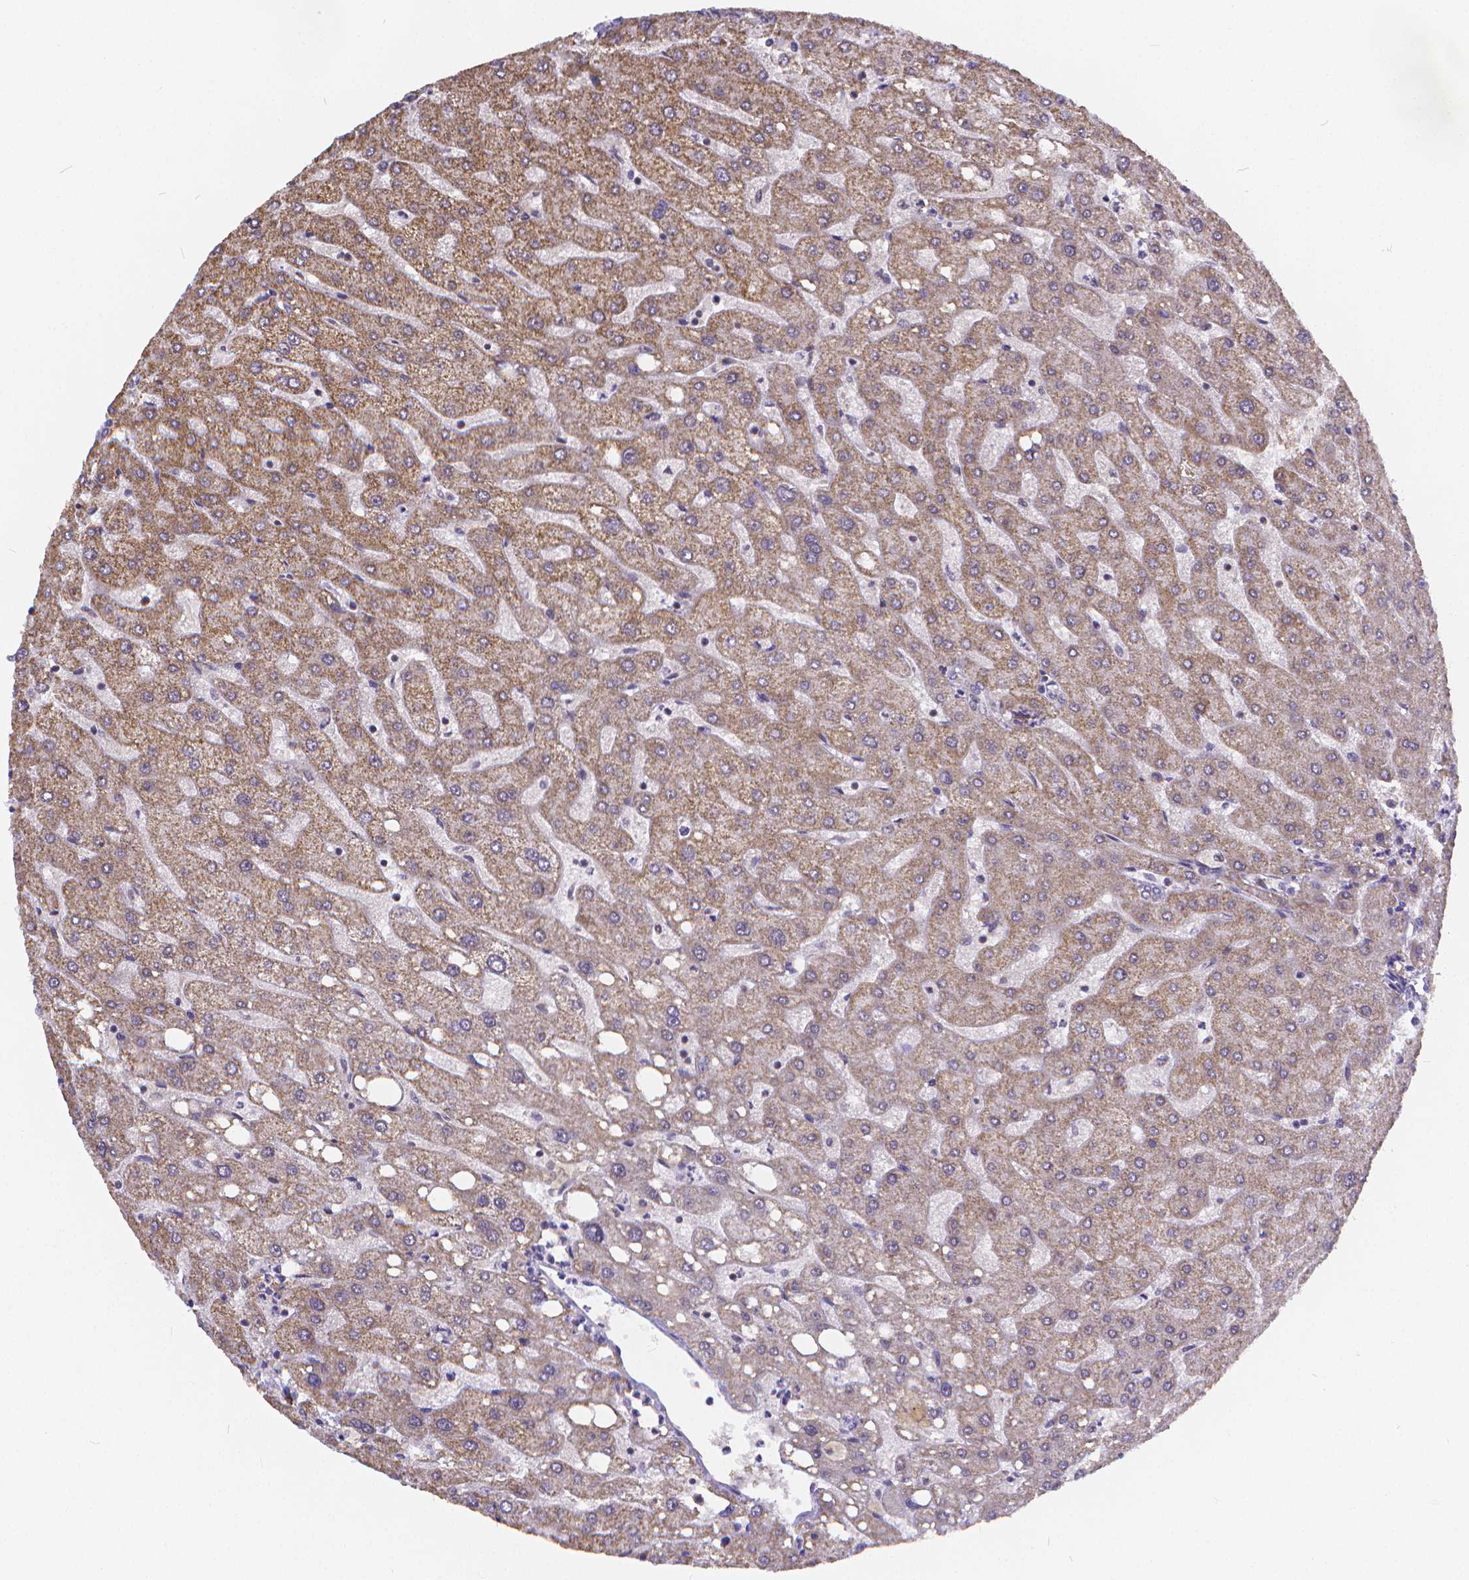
{"staining": {"intensity": "negative", "quantity": "none", "location": "none"}, "tissue": "liver", "cell_type": "Cholangiocytes", "image_type": "normal", "snomed": [{"axis": "morphology", "description": "Normal tissue, NOS"}, {"axis": "topography", "description": "Liver"}], "caption": "IHC micrograph of unremarkable liver: human liver stained with DAB (3,3'-diaminobenzidine) reveals no significant protein staining in cholangiocytes.", "gene": "GLRB", "patient": {"sex": "male", "age": 67}}